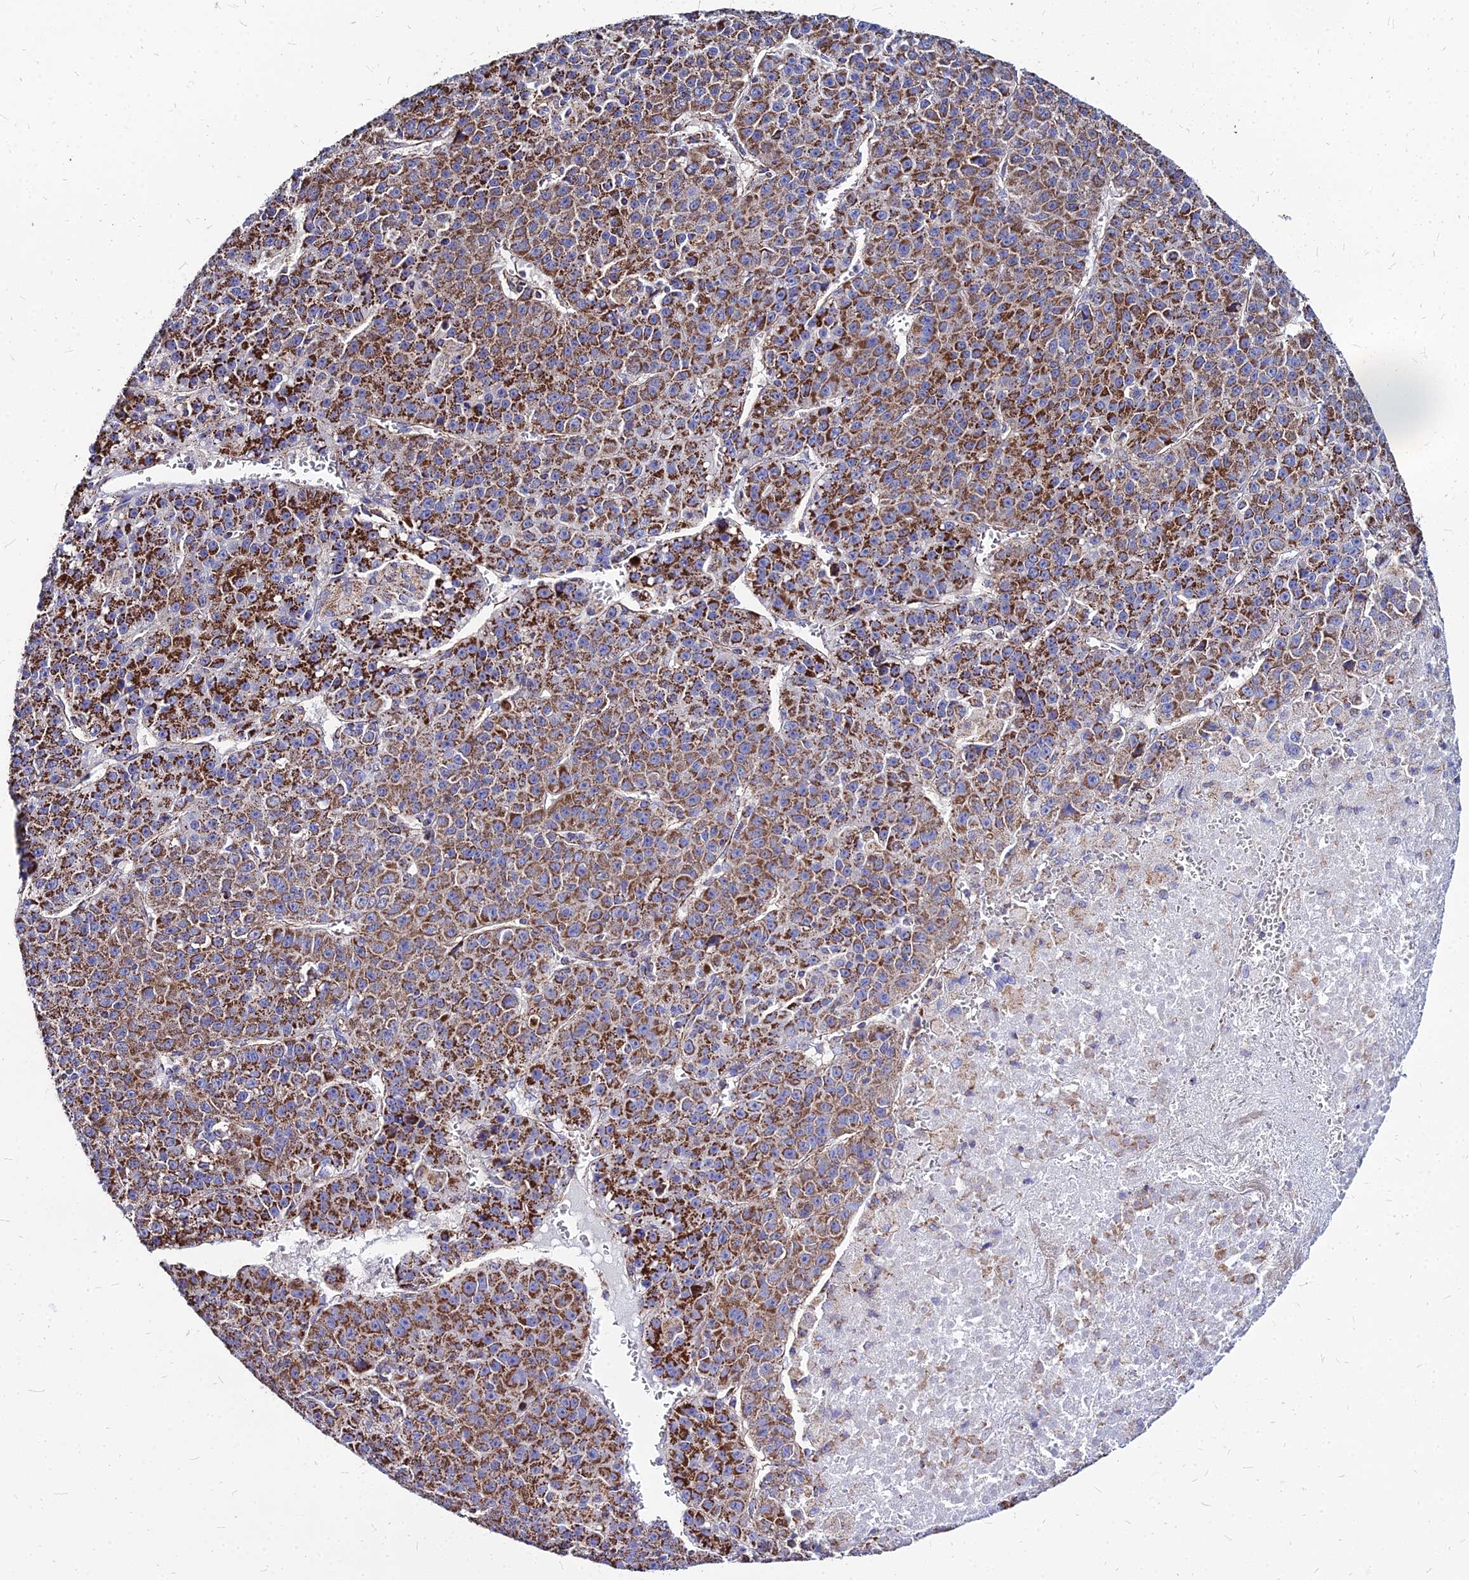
{"staining": {"intensity": "strong", "quantity": ">75%", "location": "cytoplasmic/membranous"}, "tissue": "liver cancer", "cell_type": "Tumor cells", "image_type": "cancer", "snomed": [{"axis": "morphology", "description": "Carcinoma, Hepatocellular, NOS"}, {"axis": "topography", "description": "Liver"}], "caption": "Immunohistochemistry staining of hepatocellular carcinoma (liver), which exhibits high levels of strong cytoplasmic/membranous positivity in about >75% of tumor cells indicating strong cytoplasmic/membranous protein staining. The staining was performed using DAB (3,3'-diaminobenzidine) (brown) for protein detection and nuclei were counterstained in hematoxylin (blue).", "gene": "DLD", "patient": {"sex": "female", "age": 53}}